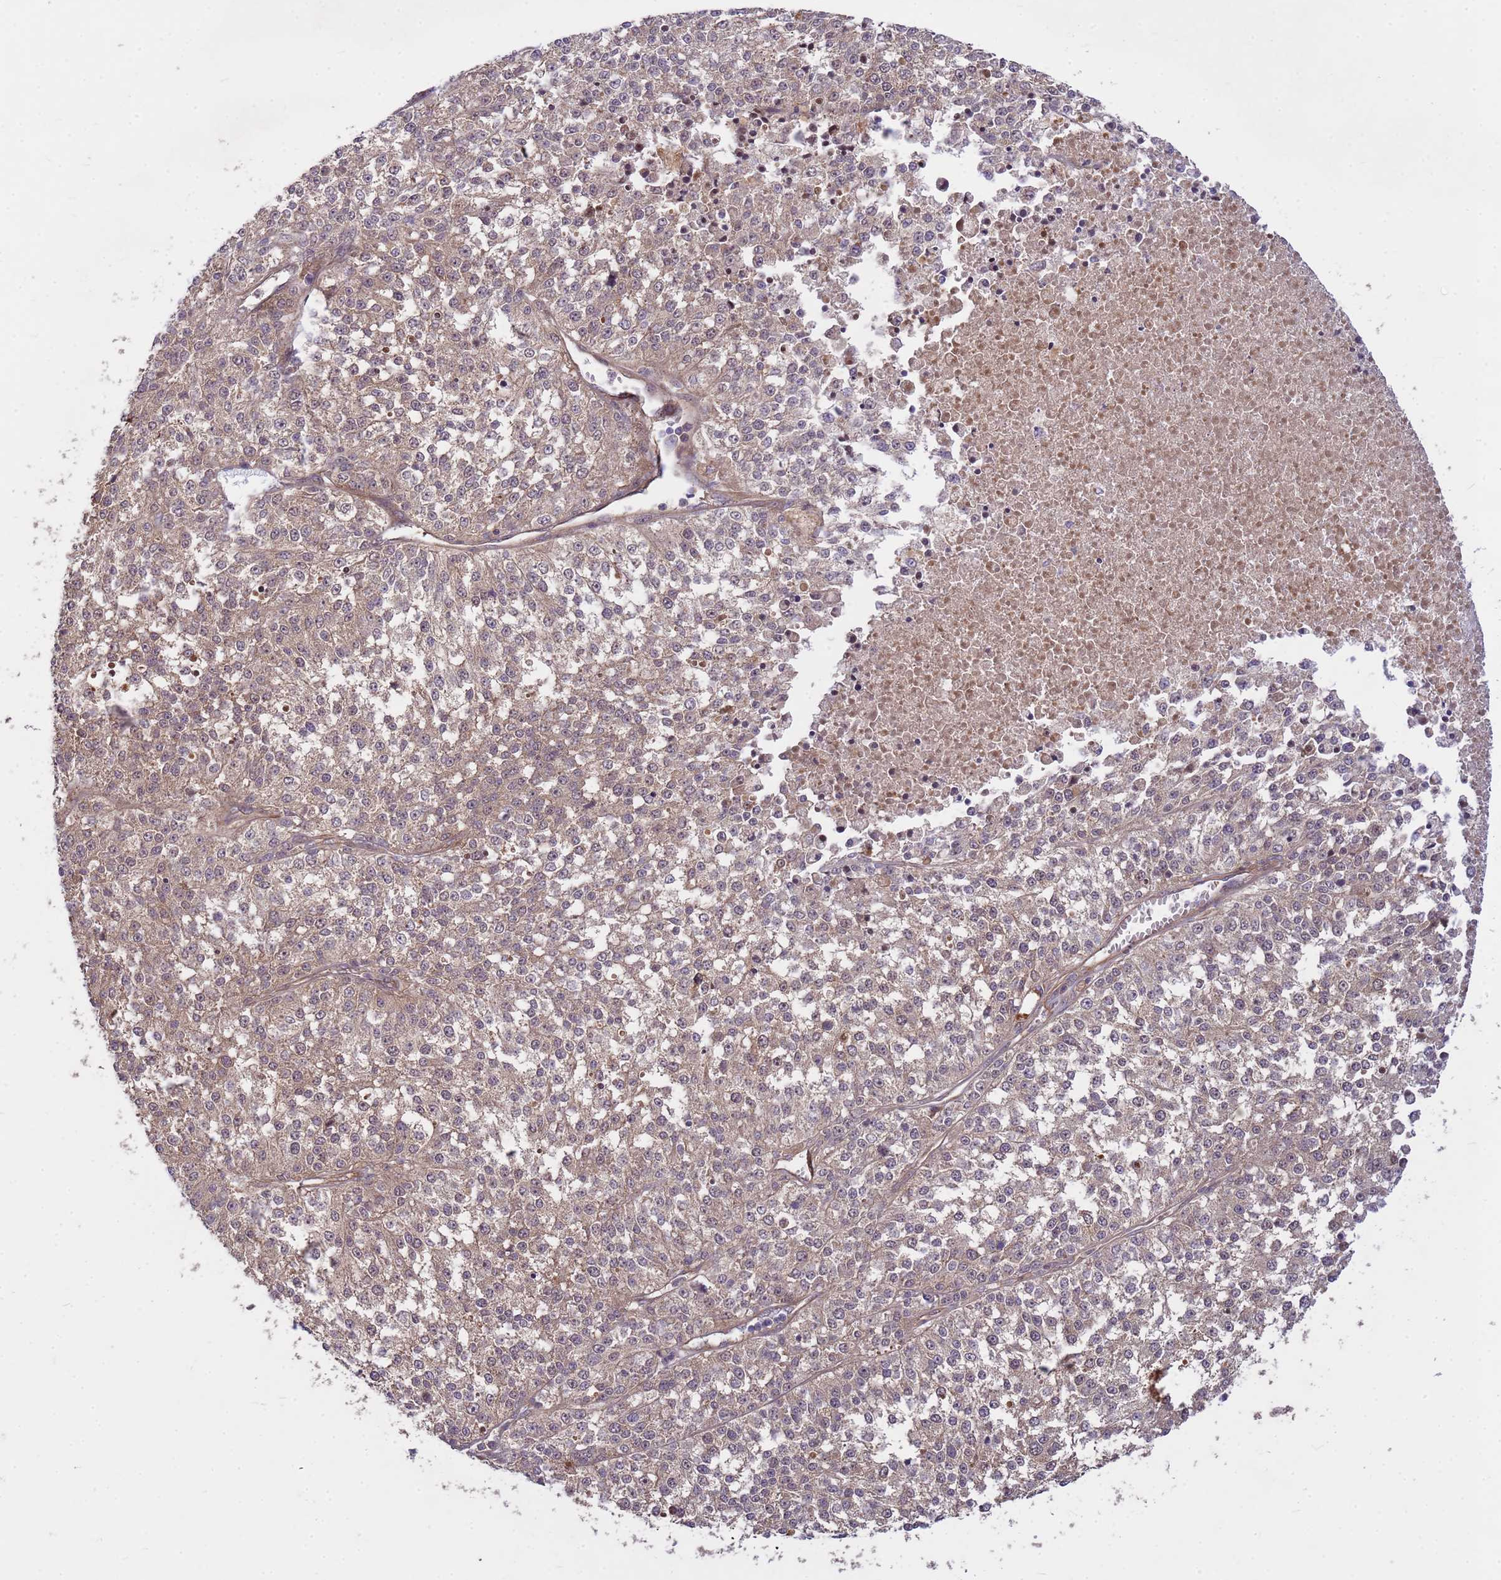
{"staining": {"intensity": "weak", "quantity": "25%-75%", "location": "cytoplasmic/membranous,nuclear"}, "tissue": "melanoma", "cell_type": "Tumor cells", "image_type": "cancer", "snomed": [{"axis": "morphology", "description": "Malignant melanoma, NOS"}, {"axis": "topography", "description": "Skin"}], "caption": "The micrograph shows immunohistochemical staining of malignant melanoma. There is weak cytoplasmic/membranous and nuclear staining is present in about 25%-75% of tumor cells. Nuclei are stained in blue.", "gene": "PPP2CB", "patient": {"sex": "female", "age": 64}}